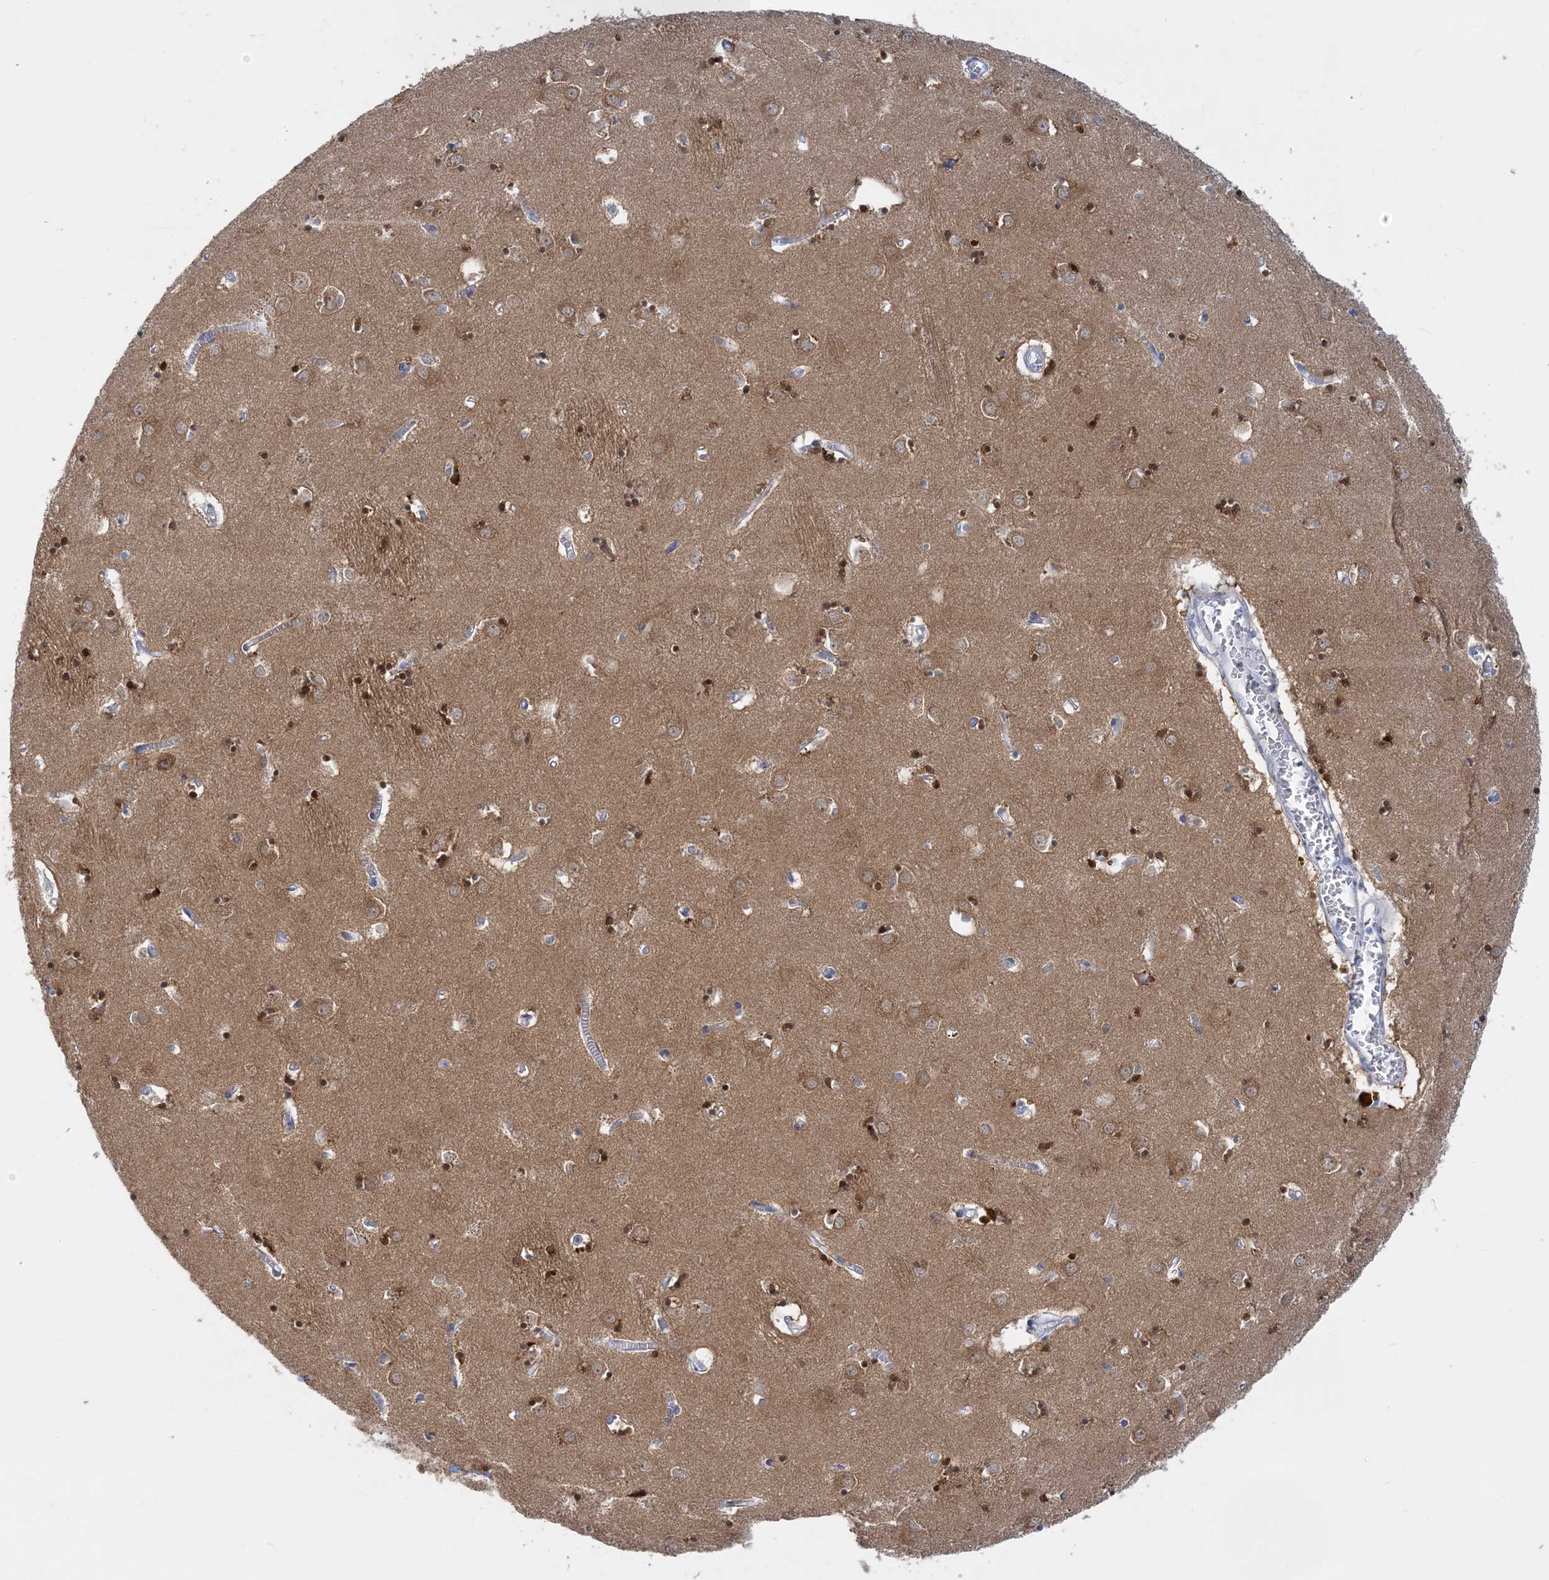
{"staining": {"intensity": "moderate", "quantity": ">75%", "location": "cytoplasmic/membranous,nuclear"}, "tissue": "caudate", "cell_type": "Glial cells", "image_type": "normal", "snomed": [{"axis": "morphology", "description": "Normal tissue, NOS"}, {"axis": "topography", "description": "Lateral ventricle wall"}], "caption": "The photomicrograph shows staining of benign caudate, revealing moderate cytoplasmic/membranous,nuclear protein positivity (brown color) within glial cells. (DAB (3,3'-diaminobenzidine) IHC, brown staining for protein, blue staining for nuclei).", "gene": "ENSG00000288637", "patient": {"sex": "male", "age": 70}}